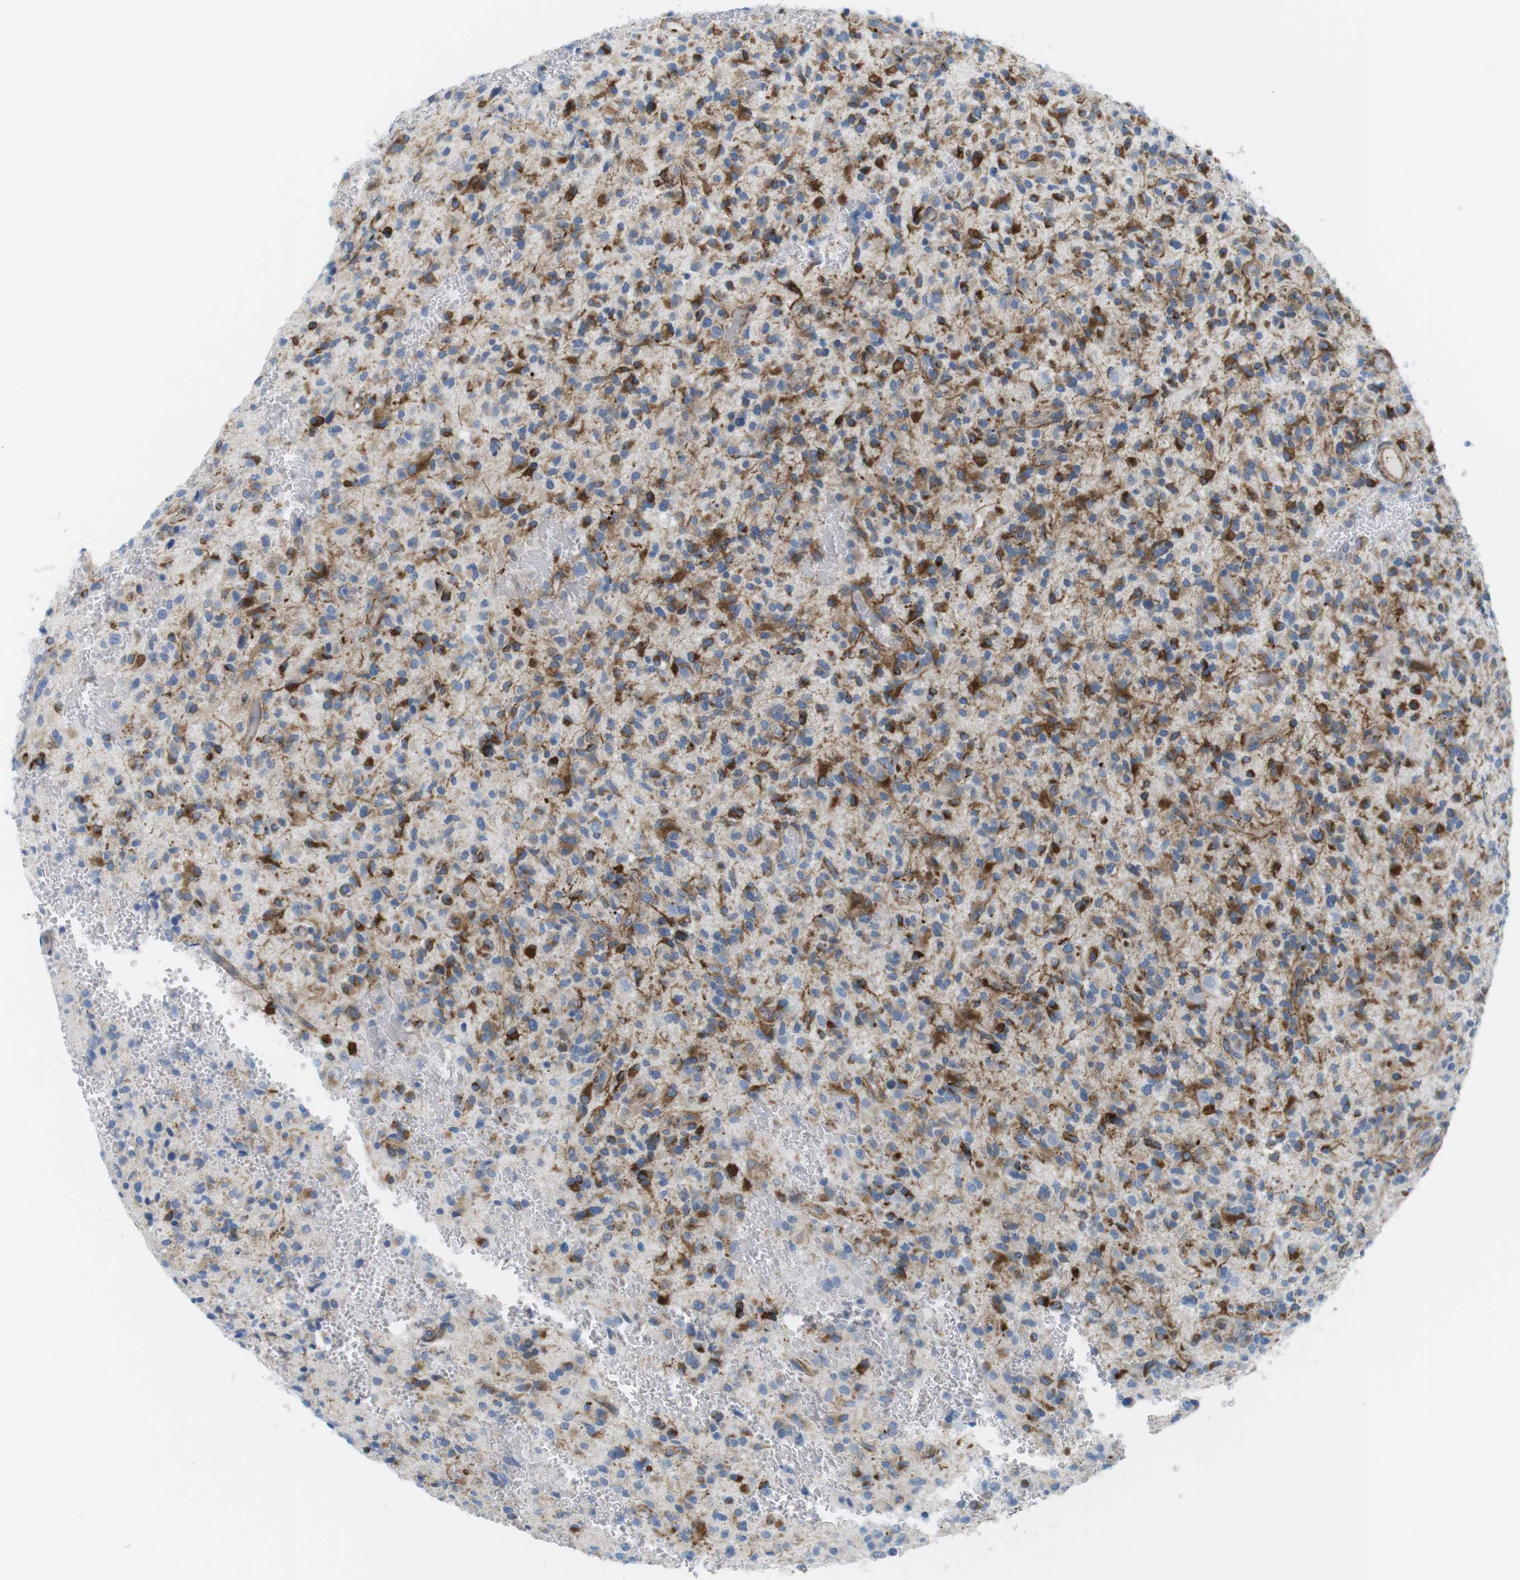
{"staining": {"intensity": "strong", "quantity": "25%-75%", "location": "cytoplasmic/membranous"}, "tissue": "glioma", "cell_type": "Tumor cells", "image_type": "cancer", "snomed": [{"axis": "morphology", "description": "Glioma, malignant, High grade"}, {"axis": "topography", "description": "Brain"}], "caption": "Glioma tissue shows strong cytoplasmic/membranous expression in approximately 25%-75% of tumor cells, visualized by immunohistochemistry.", "gene": "MYH9", "patient": {"sex": "male", "age": 71}}